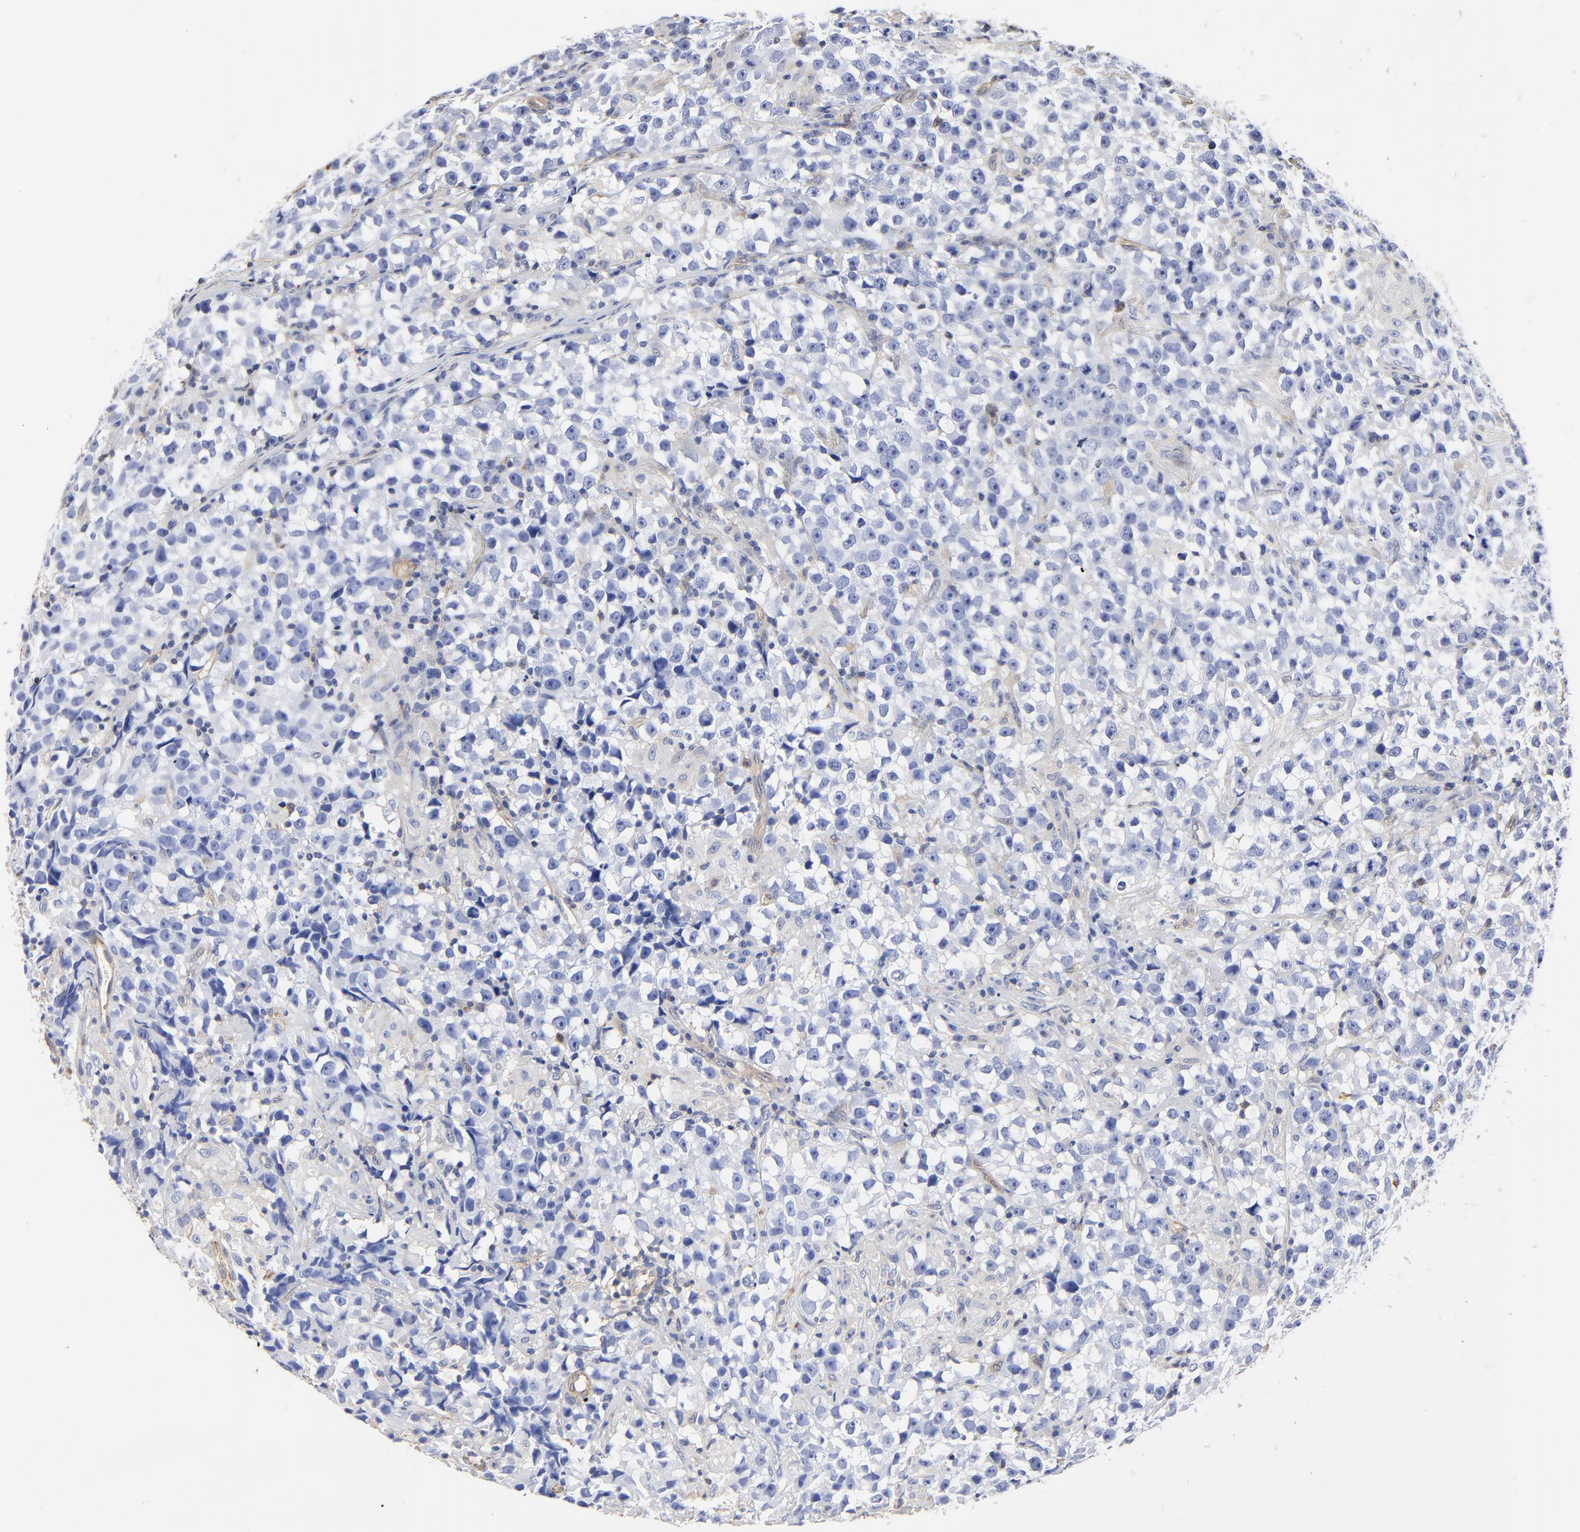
{"staining": {"intensity": "negative", "quantity": "none", "location": "none"}, "tissue": "testis cancer", "cell_type": "Tumor cells", "image_type": "cancer", "snomed": [{"axis": "morphology", "description": "Seminoma, NOS"}, {"axis": "topography", "description": "Testis"}], "caption": "The photomicrograph demonstrates no significant expression in tumor cells of testis cancer (seminoma). (Immunohistochemistry (ihc), brightfield microscopy, high magnification).", "gene": "TAGLN2", "patient": {"sex": "male", "age": 33}}